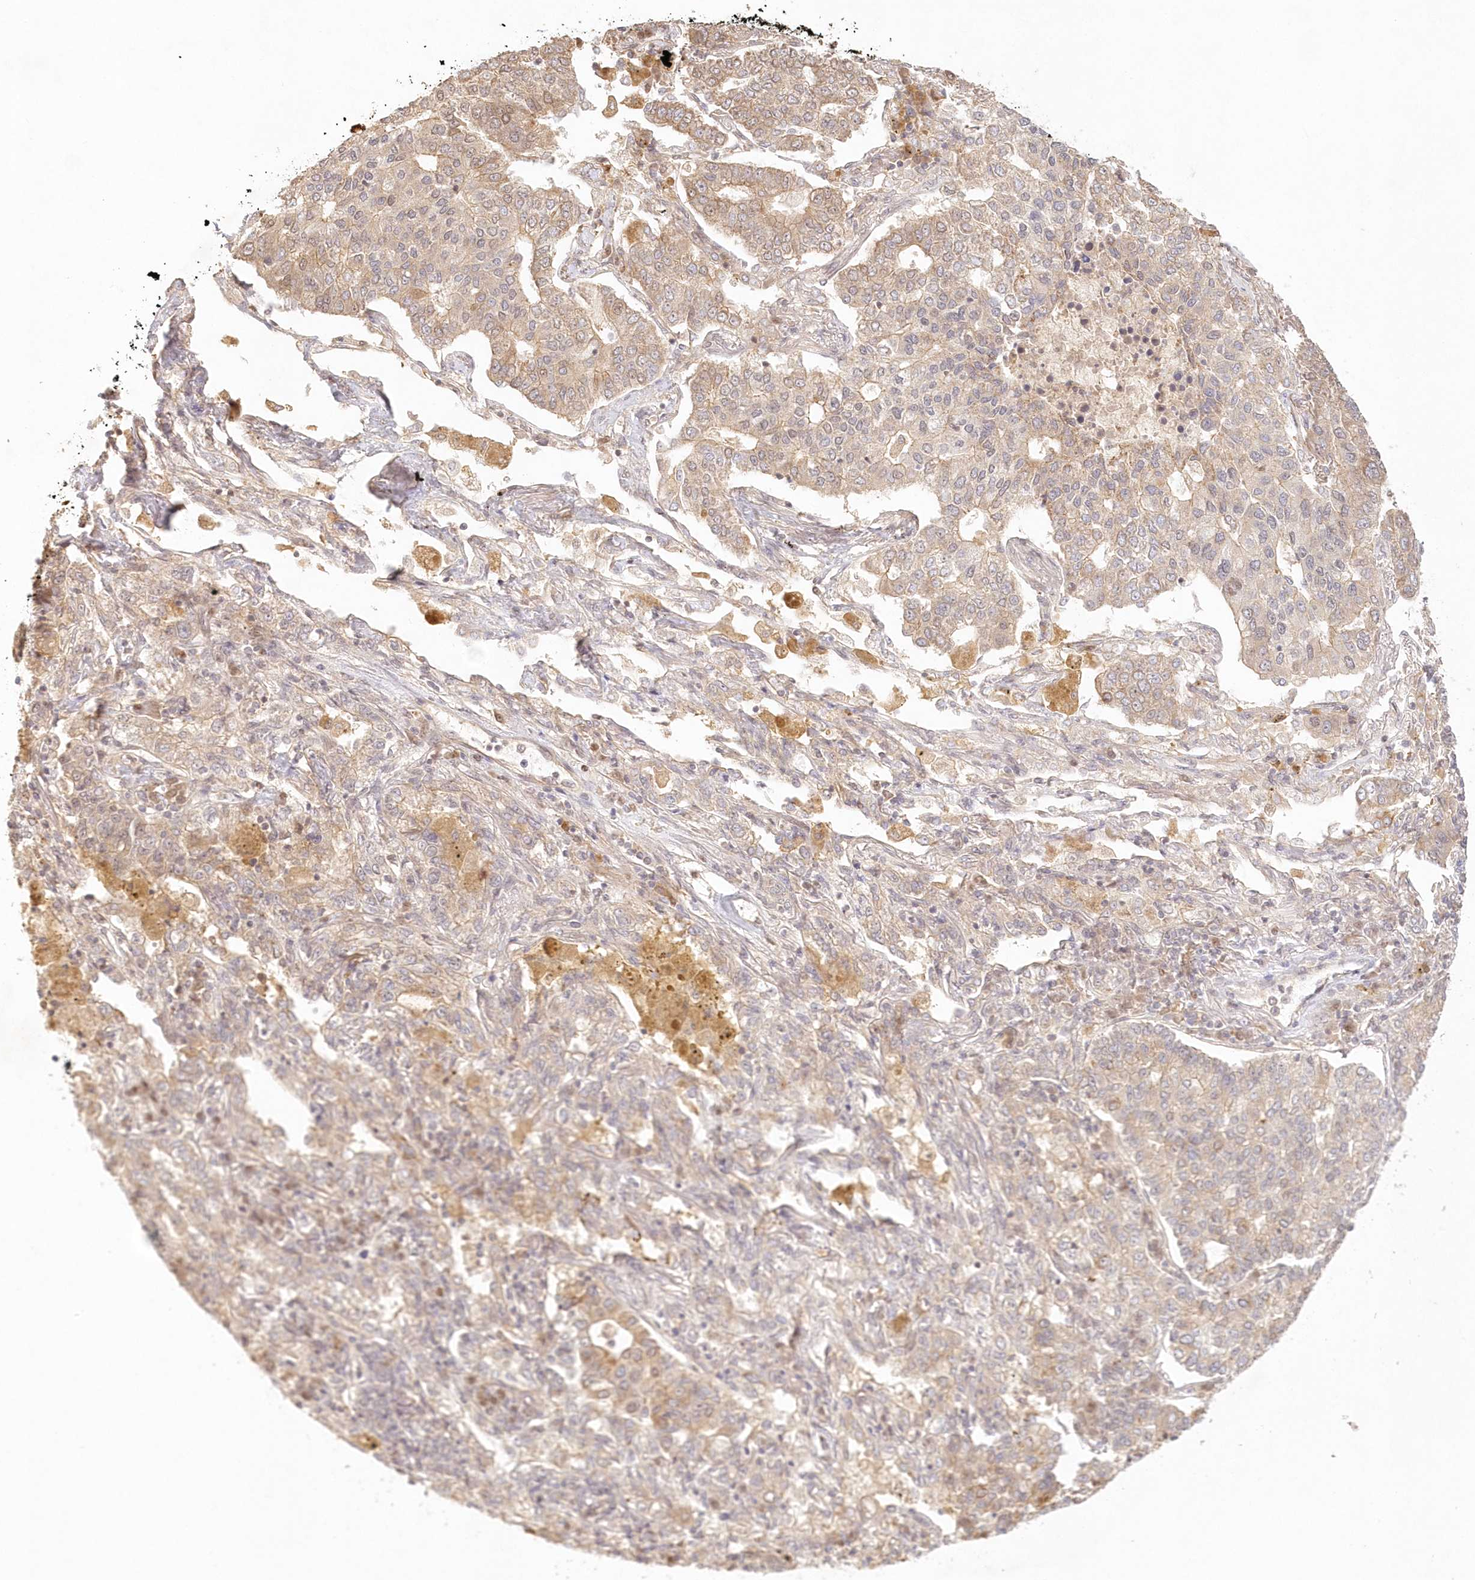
{"staining": {"intensity": "weak", "quantity": ">75%", "location": "cytoplasmic/membranous"}, "tissue": "lung cancer", "cell_type": "Tumor cells", "image_type": "cancer", "snomed": [{"axis": "morphology", "description": "Adenocarcinoma, NOS"}, {"axis": "topography", "description": "Lung"}], "caption": "DAB (3,3'-diaminobenzidine) immunohistochemical staining of lung cancer (adenocarcinoma) shows weak cytoplasmic/membranous protein expression in approximately >75% of tumor cells.", "gene": "KIAA0232", "patient": {"sex": "male", "age": 49}}